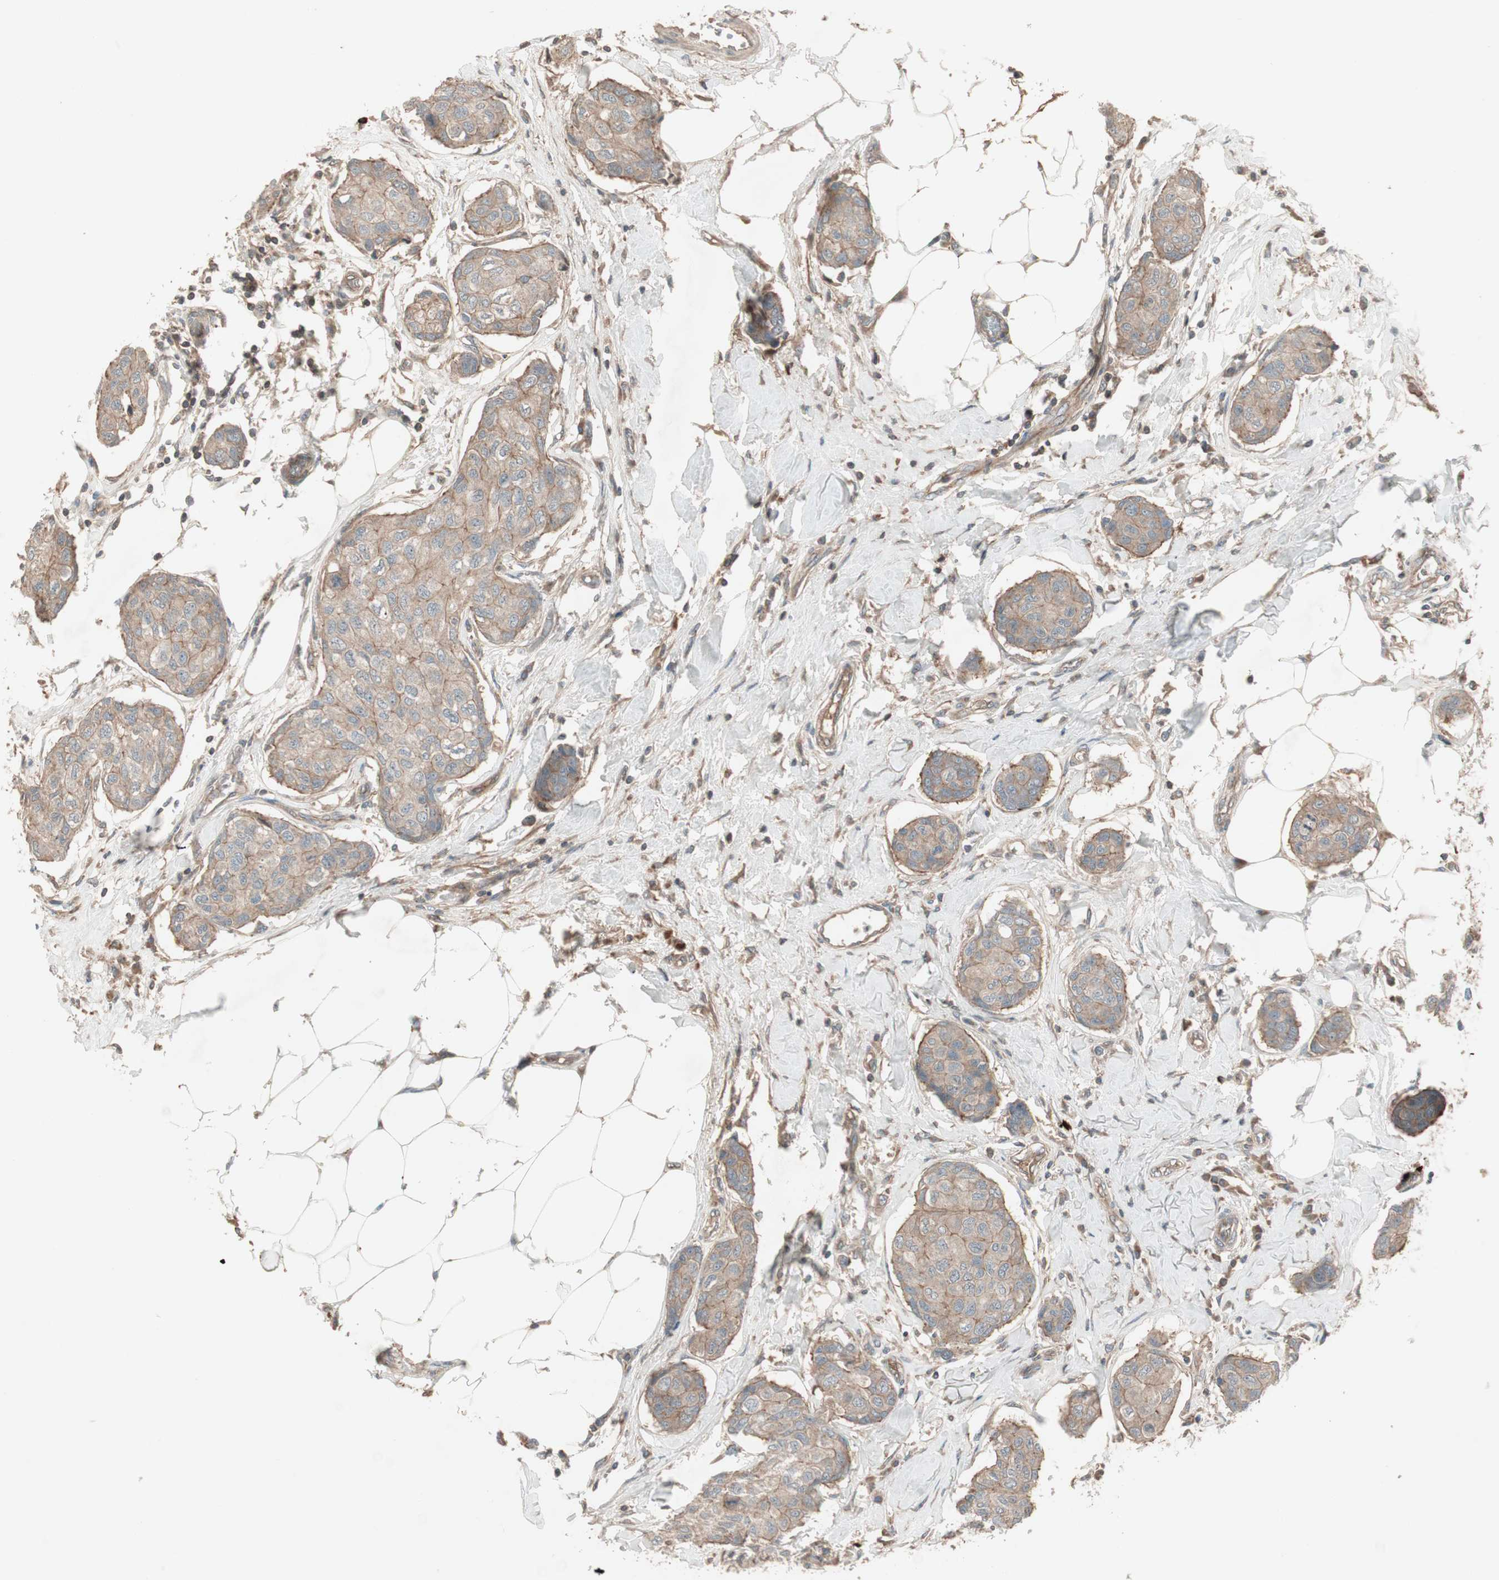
{"staining": {"intensity": "moderate", "quantity": ">75%", "location": "cytoplasmic/membranous"}, "tissue": "breast cancer", "cell_type": "Tumor cells", "image_type": "cancer", "snomed": [{"axis": "morphology", "description": "Duct carcinoma"}, {"axis": "topography", "description": "Breast"}], "caption": "Tumor cells demonstrate medium levels of moderate cytoplasmic/membranous staining in about >75% of cells in human intraductal carcinoma (breast). (IHC, brightfield microscopy, high magnification).", "gene": "TFPI", "patient": {"sex": "female", "age": 80}}